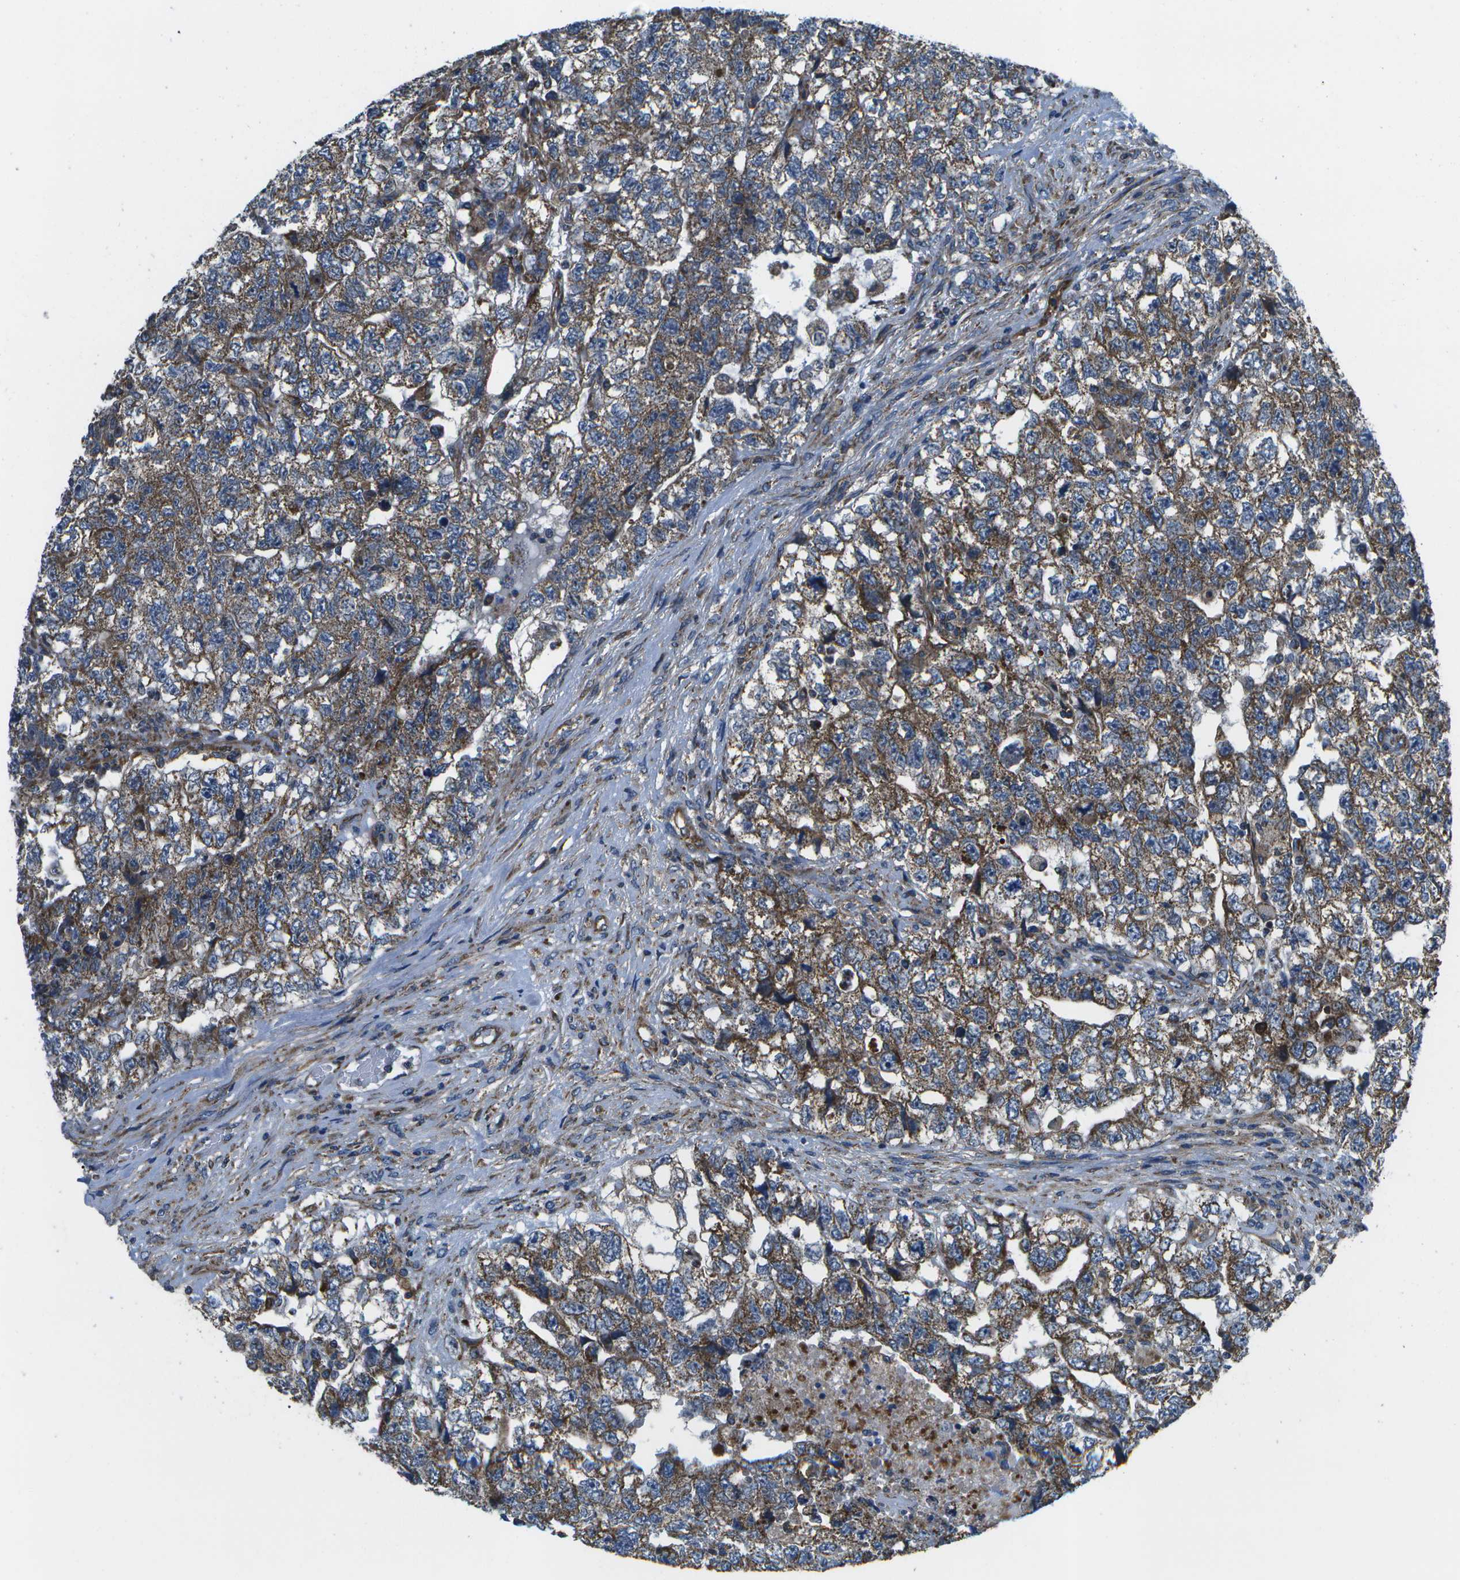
{"staining": {"intensity": "moderate", "quantity": "25%-75%", "location": "cytoplasmic/membranous"}, "tissue": "testis cancer", "cell_type": "Tumor cells", "image_type": "cancer", "snomed": [{"axis": "morphology", "description": "Carcinoma, Embryonal, NOS"}, {"axis": "topography", "description": "Testis"}], "caption": "A micrograph of testis cancer stained for a protein reveals moderate cytoplasmic/membranous brown staining in tumor cells. Immunohistochemistry stains the protein in brown and the nuclei are stained blue.", "gene": "MVK", "patient": {"sex": "male", "age": 36}}